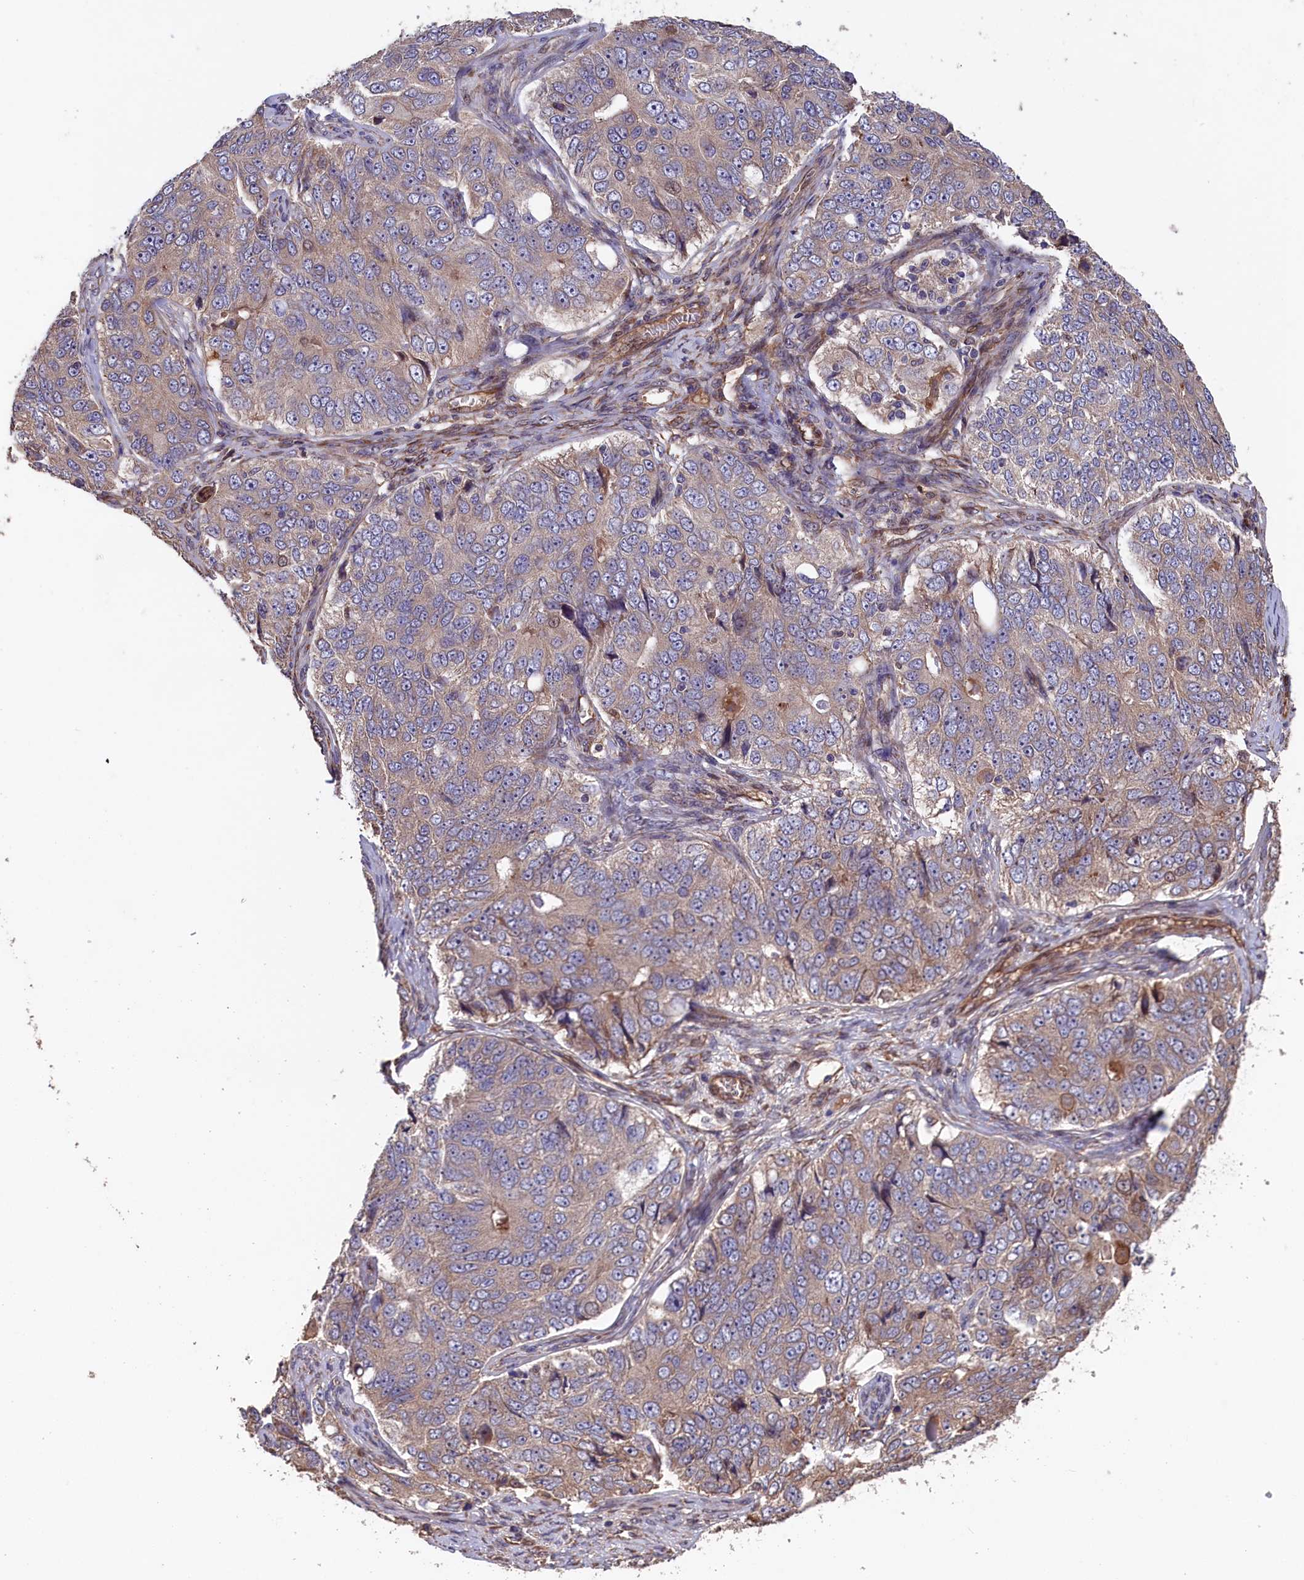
{"staining": {"intensity": "weak", "quantity": "25%-75%", "location": "cytoplasmic/membranous"}, "tissue": "ovarian cancer", "cell_type": "Tumor cells", "image_type": "cancer", "snomed": [{"axis": "morphology", "description": "Carcinoma, endometroid"}, {"axis": "topography", "description": "Ovary"}], "caption": "IHC staining of ovarian cancer (endometroid carcinoma), which shows low levels of weak cytoplasmic/membranous staining in approximately 25%-75% of tumor cells indicating weak cytoplasmic/membranous protein expression. The staining was performed using DAB (brown) for protein detection and nuclei were counterstained in hematoxylin (blue).", "gene": "GREB1L", "patient": {"sex": "female", "age": 51}}